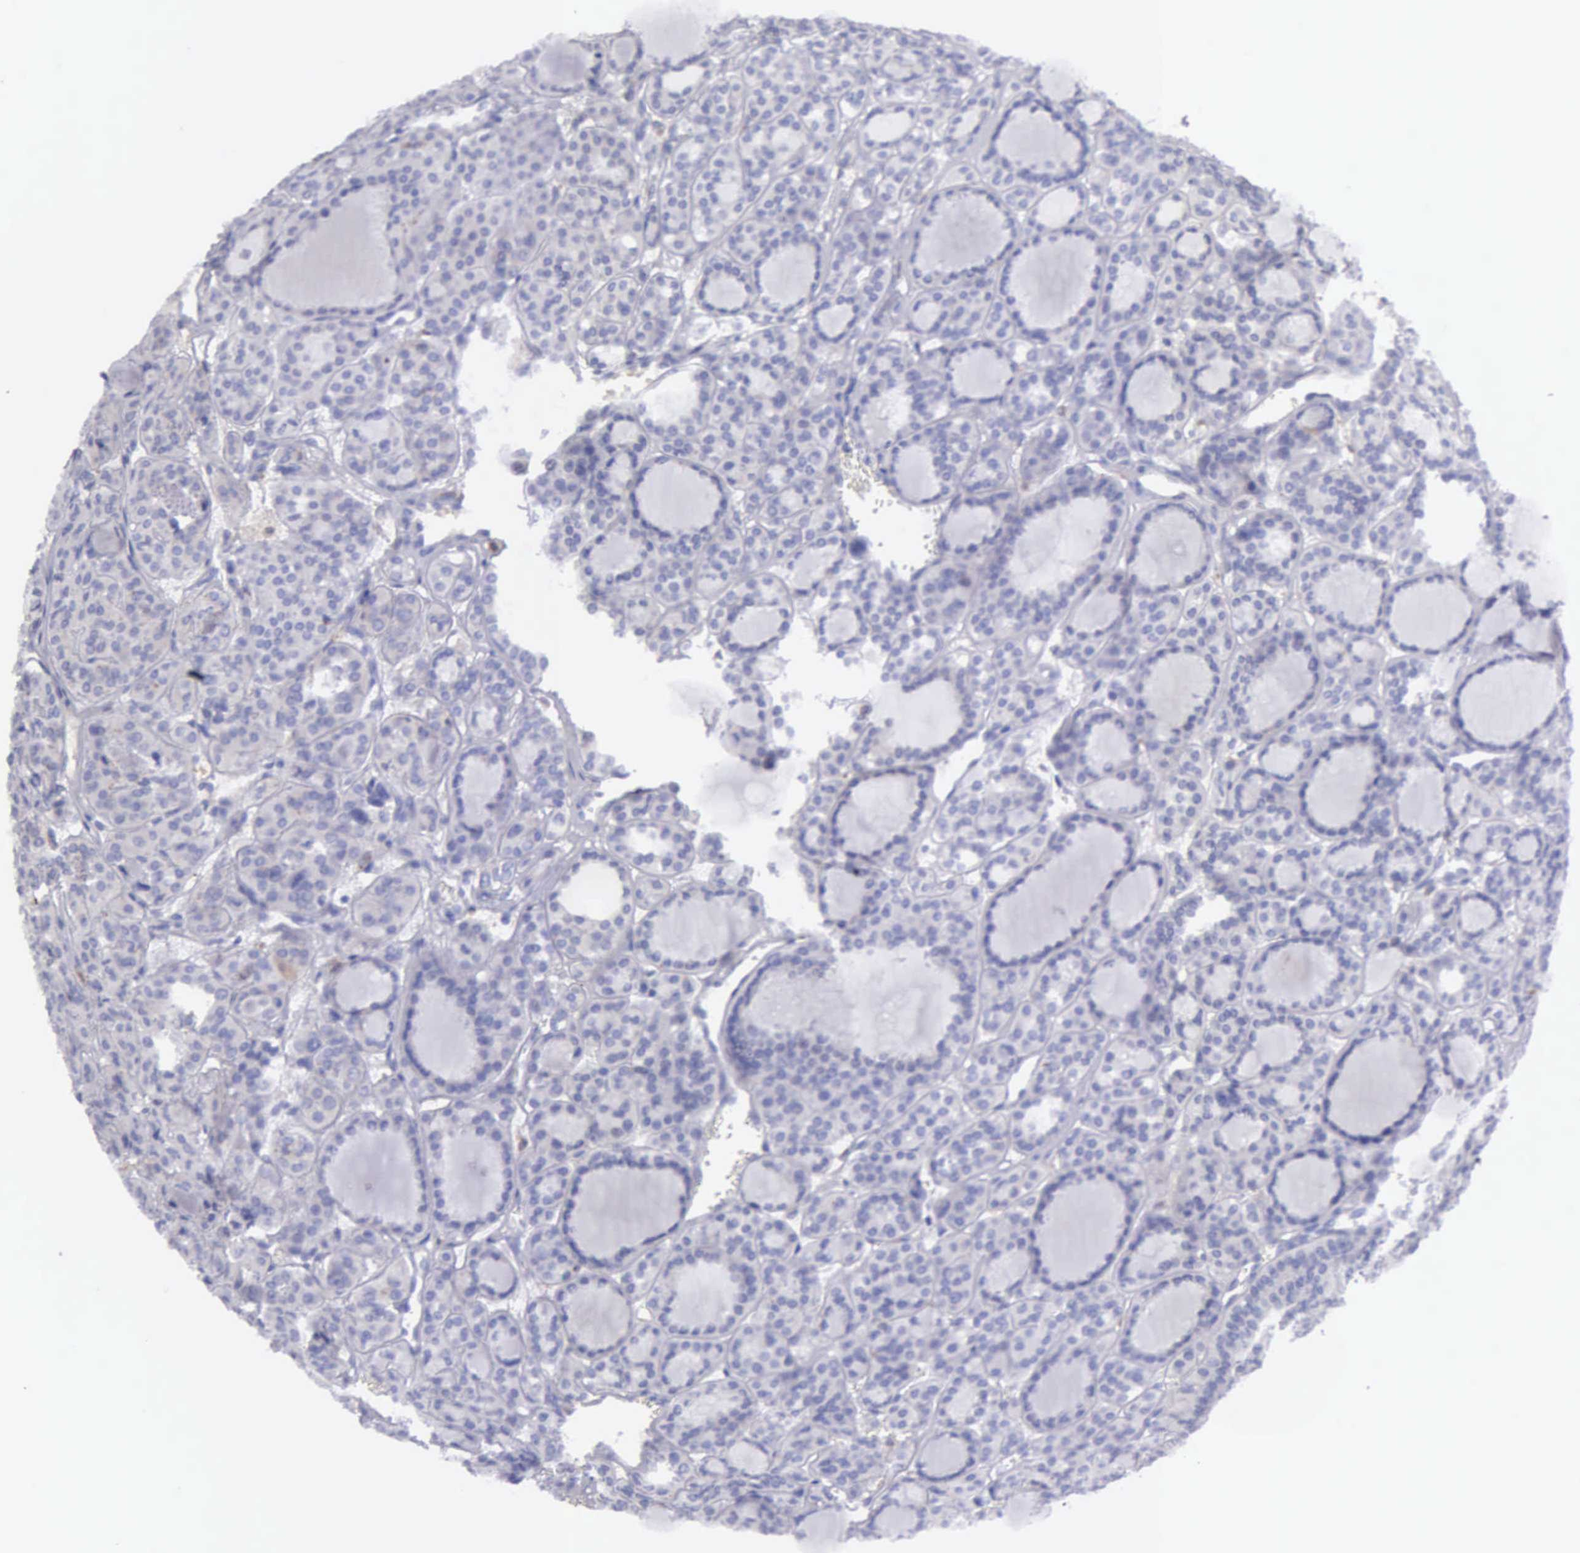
{"staining": {"intensity": "negative", "quantity": "none", "location": "none"}, "tissue": "thyroid cancer", "cell_type": "Tumor cells", "image_type": "cancer", "snomed": [{"axis": "morphology", "description": "Follicular adenoma carcinoma, NOS"}, {"axis": "topography", "description": "Thyroid gland"}], "caption": "There is no significant staining in tumor cells of follicular adenoma carcinoma (thyroid). (DAB (3,3'-diaminobenzidine) immunohistochemistry visualized using brightfield microscopy, high magnification).", "gene": "TYRP1", "patient": {"sex": "female", "age": 71}}